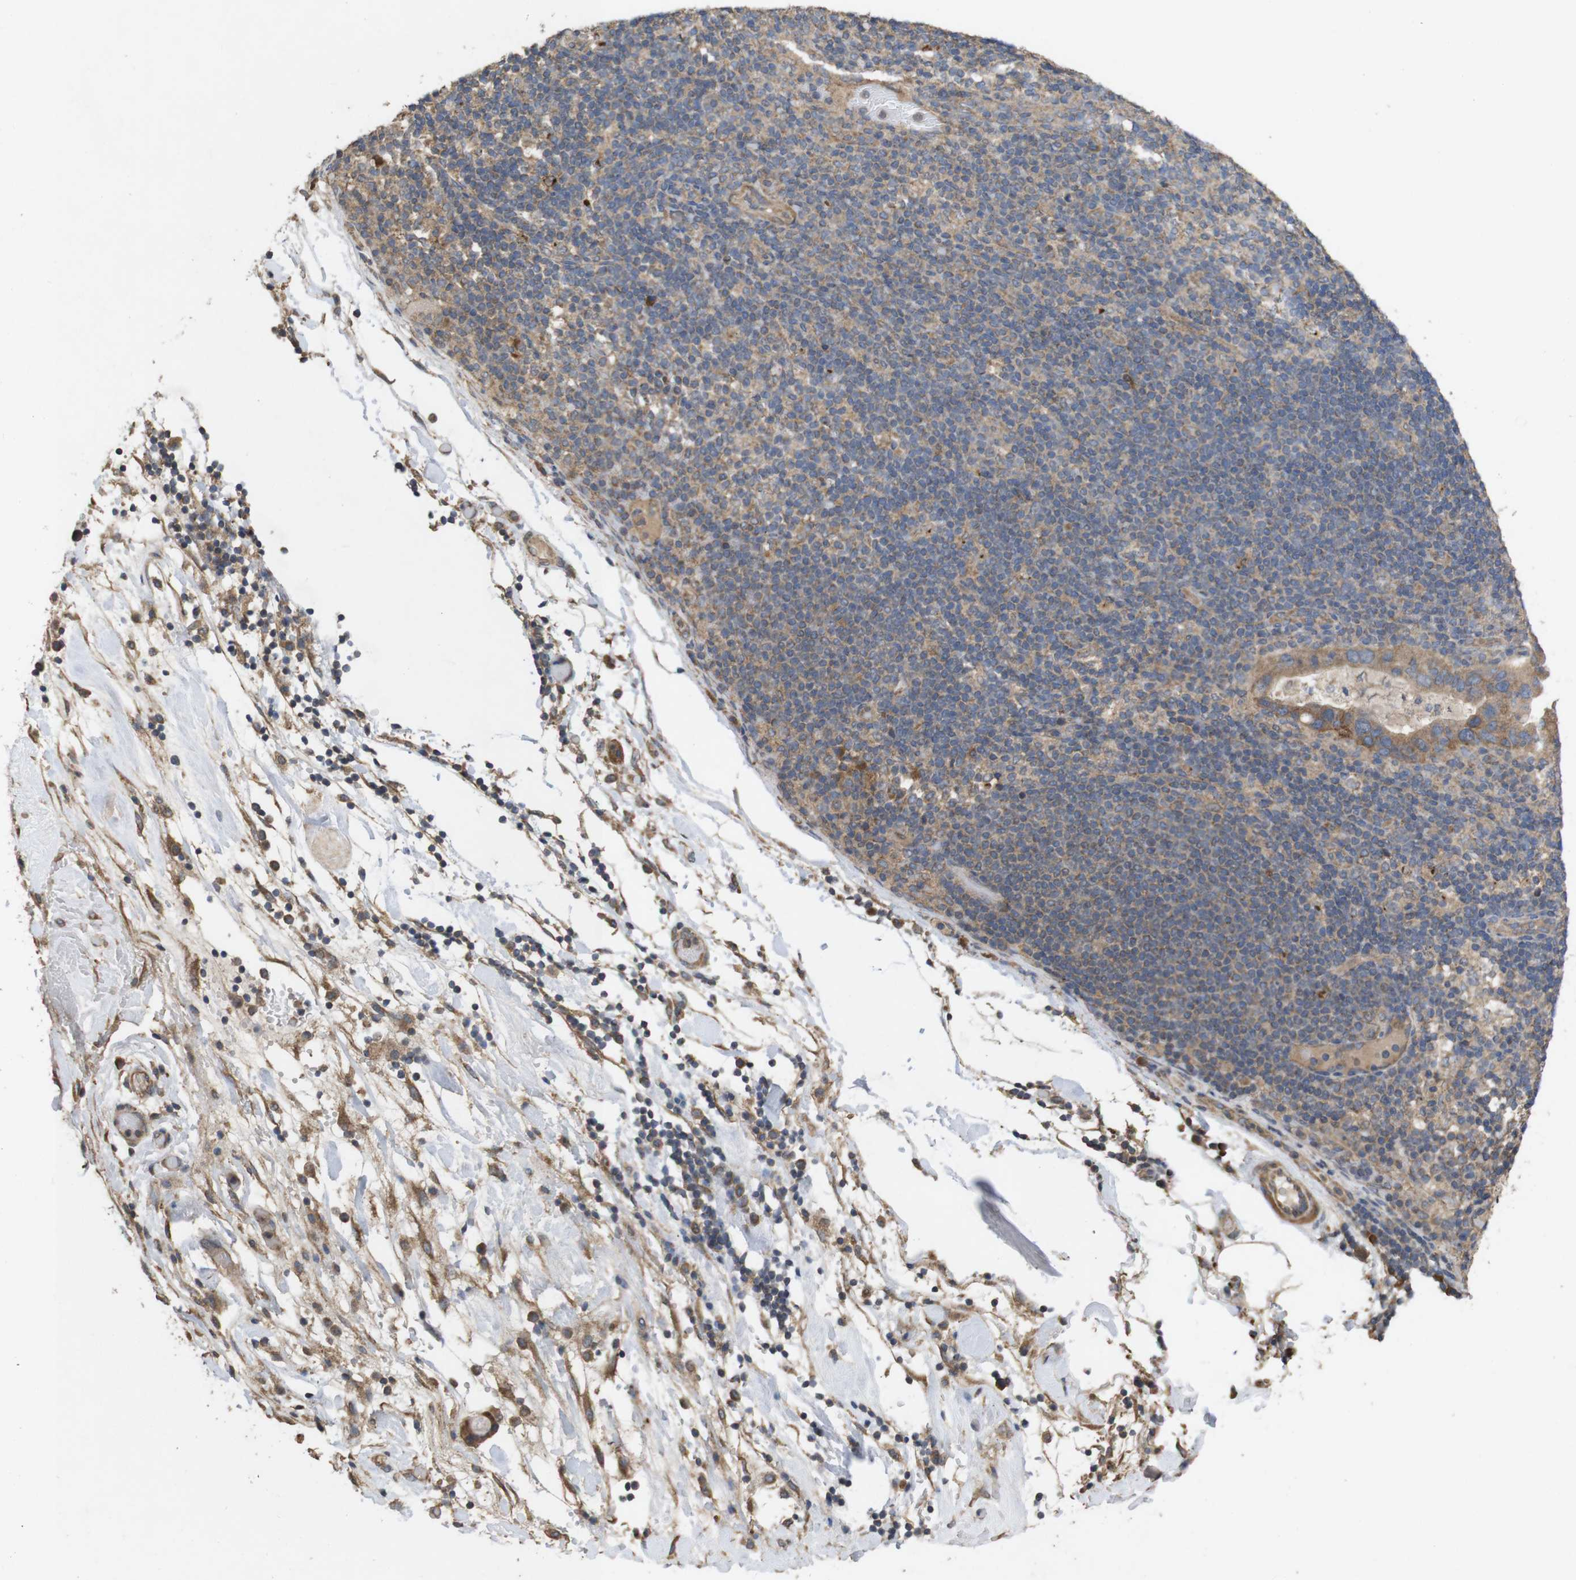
{"staining": {"intensity": "moderate", "quantity": ">75%", "location": "cytoplasmic/membranous"}, "tissue": "pancreatic cancer", "cell_type": "Tumor cells", "image_type": "cancer", "snomed": [{"axis": "morphology", "description": "Adenocarcinoma, NOS"}, {"axis": "topography", "description": "Pancreas"}], "caption": "This is an image of immunohistochemistry (IHC) staining of pancreatic adenocarcinoma, which shows moderate expression in the cytoplasmic/membranous of tumor cells.", "gene": "KCNS3", "patient": {"sex": "female", "age": 71}}